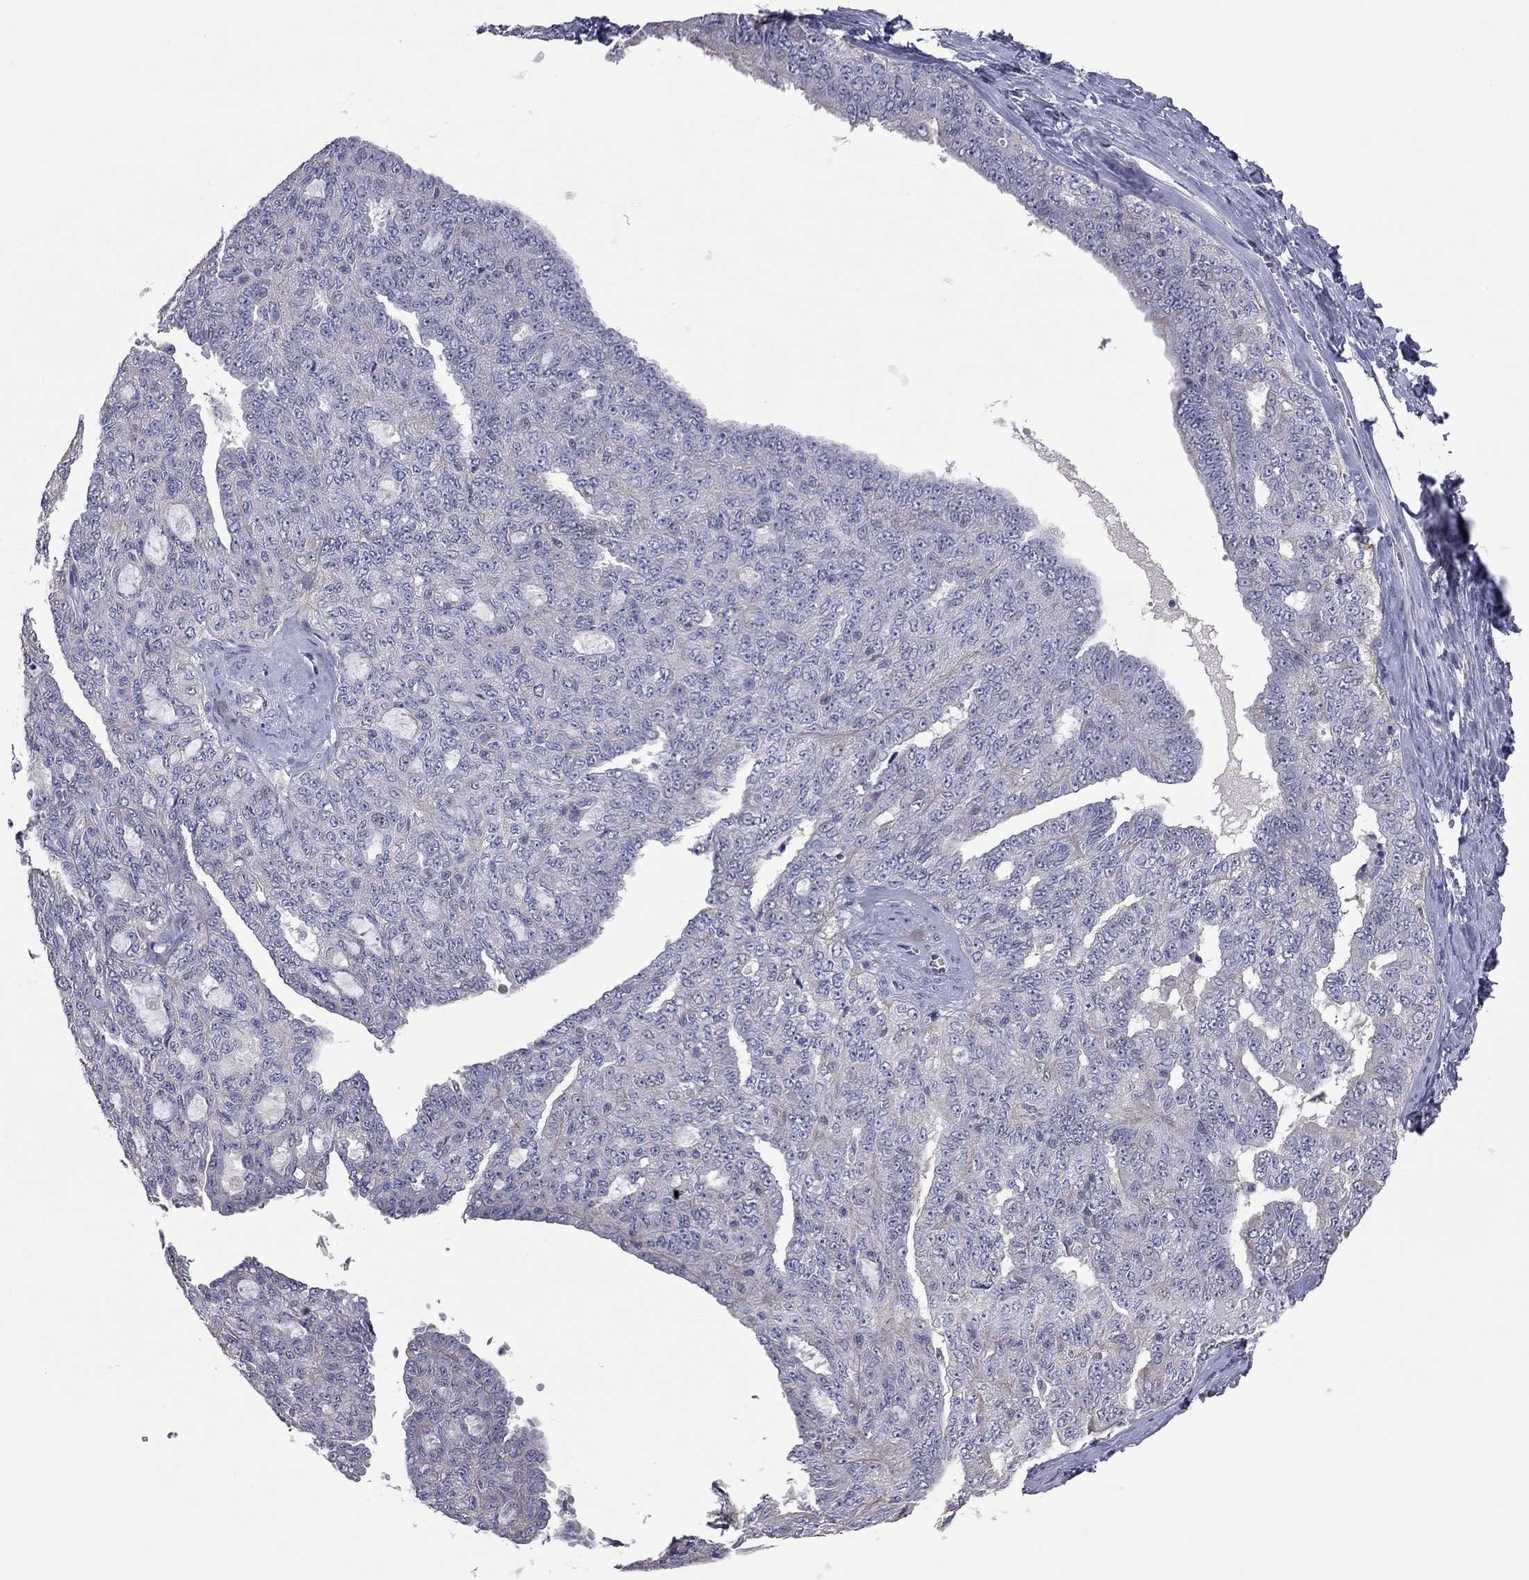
{"staining": {"intensity": "negative", "quantity": "none", "location": "none"}, "tissue": "ovarian cancer", "cell_type": "Tumor cells", "image_type": "cancer", "snomed": [{"axis": "morphology", "description": "Cystadenocarcinoma, serous, NOS"}, {"axis": "topography", "description": "Ovary"}], "caption": "Human ovarian serous cystadenocarcinoma stained for a protein using immunohistochemistry (IHC) demonstrates no staining in tumor cells.", "gene": "KCNB1", "patient": {"sex": "female", "age": 71}}